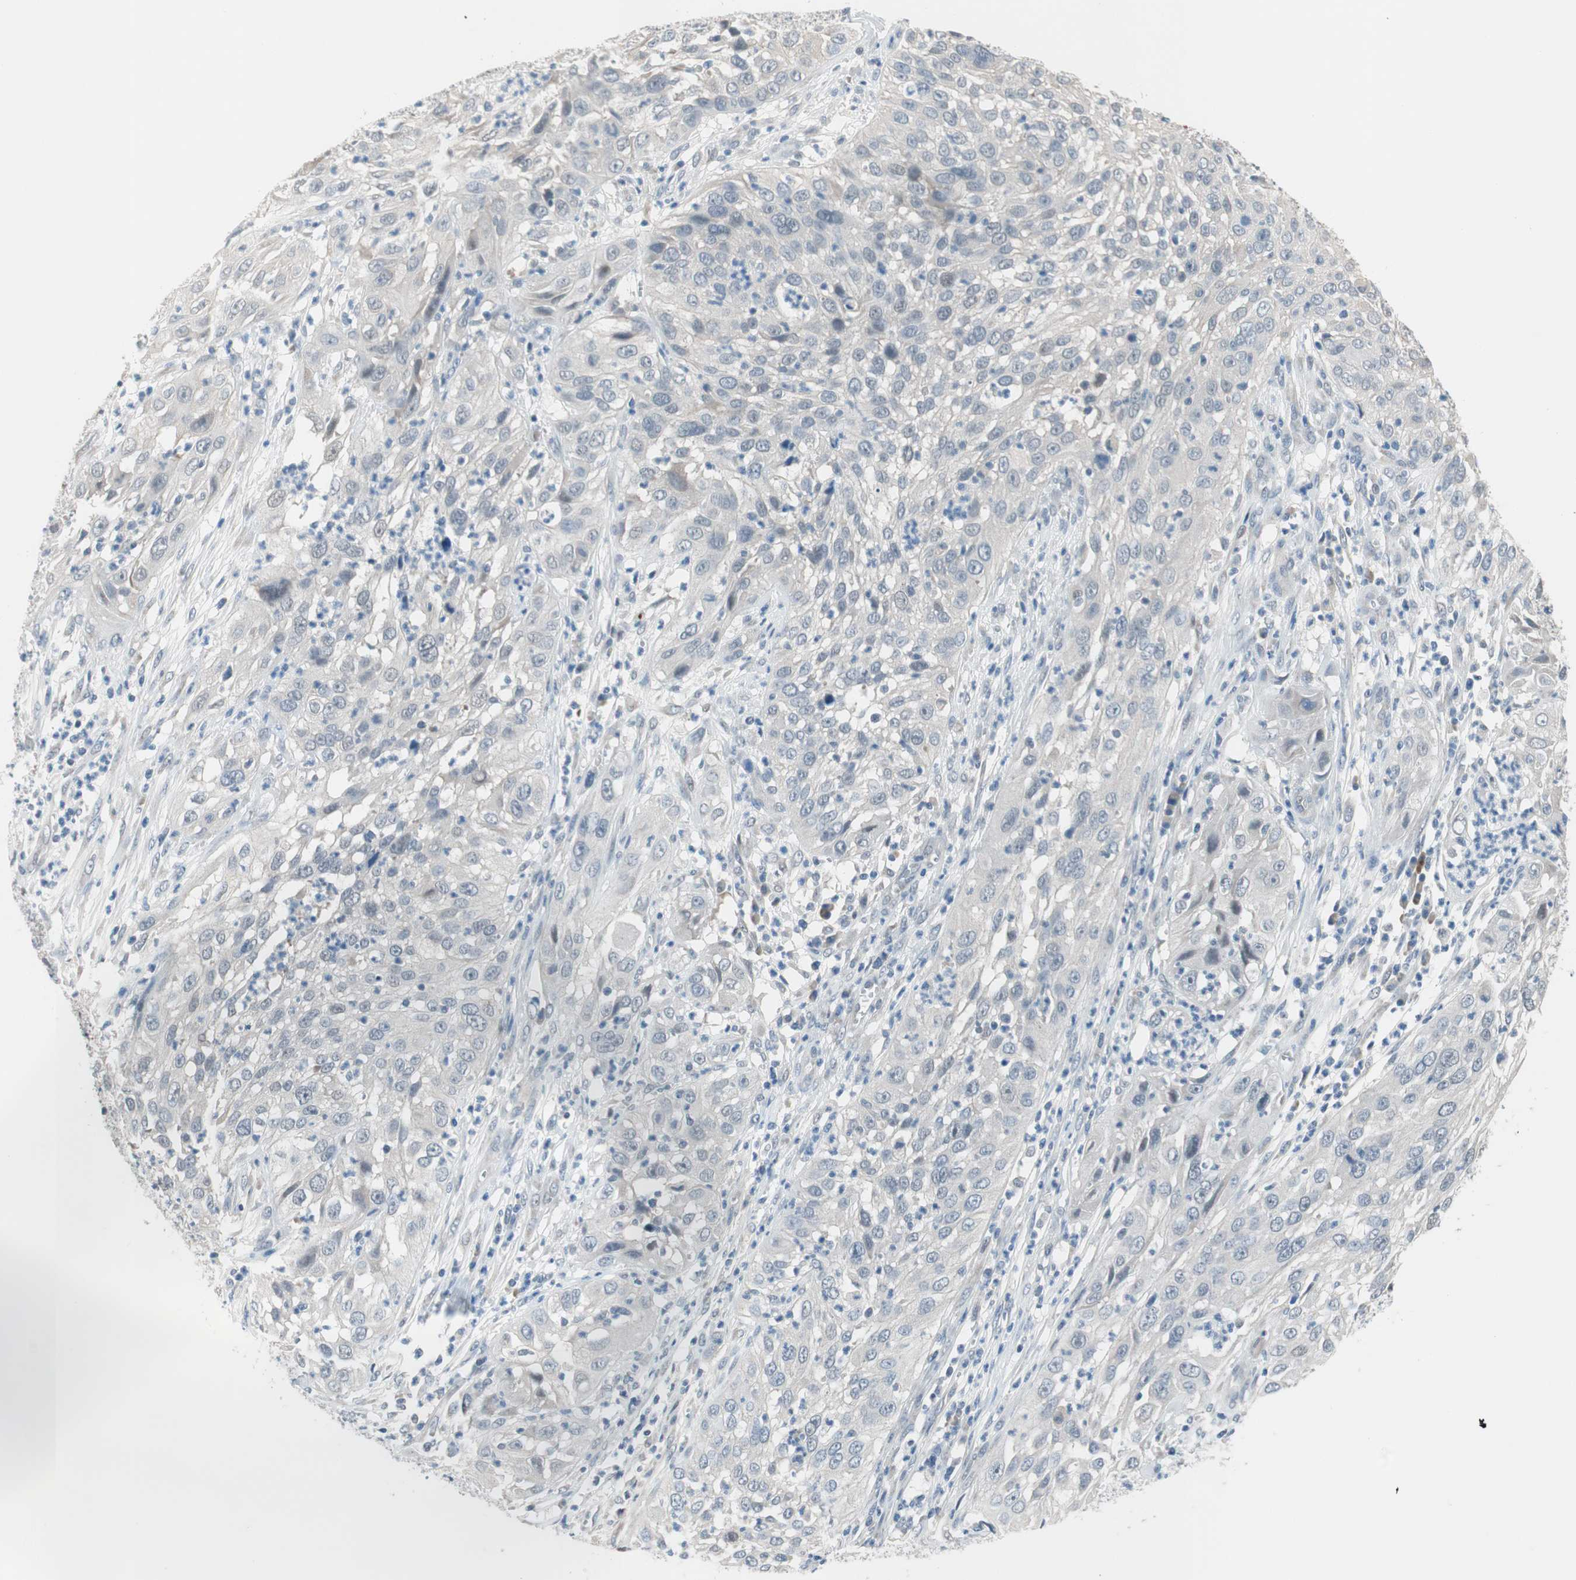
{"staining": {"intensity": "negative", "quantity": "none", "location": "none"}, "tissue": "cervical cancer", "cell_type": "Tumor cells", "image_type": "cancer", "snomed": [{"axis": "morphology", "description": "Squamous cell carcinoma, NOS"}, {"axis": "topography", "description": "Cervix"}], "caption": "Human cervical cancer stained for a protein using immunohistochemistry (IHC) reveals no expression in tumor cells.", "gene": "GRHL1", "patient": {"sex": "female", "age": 32}}